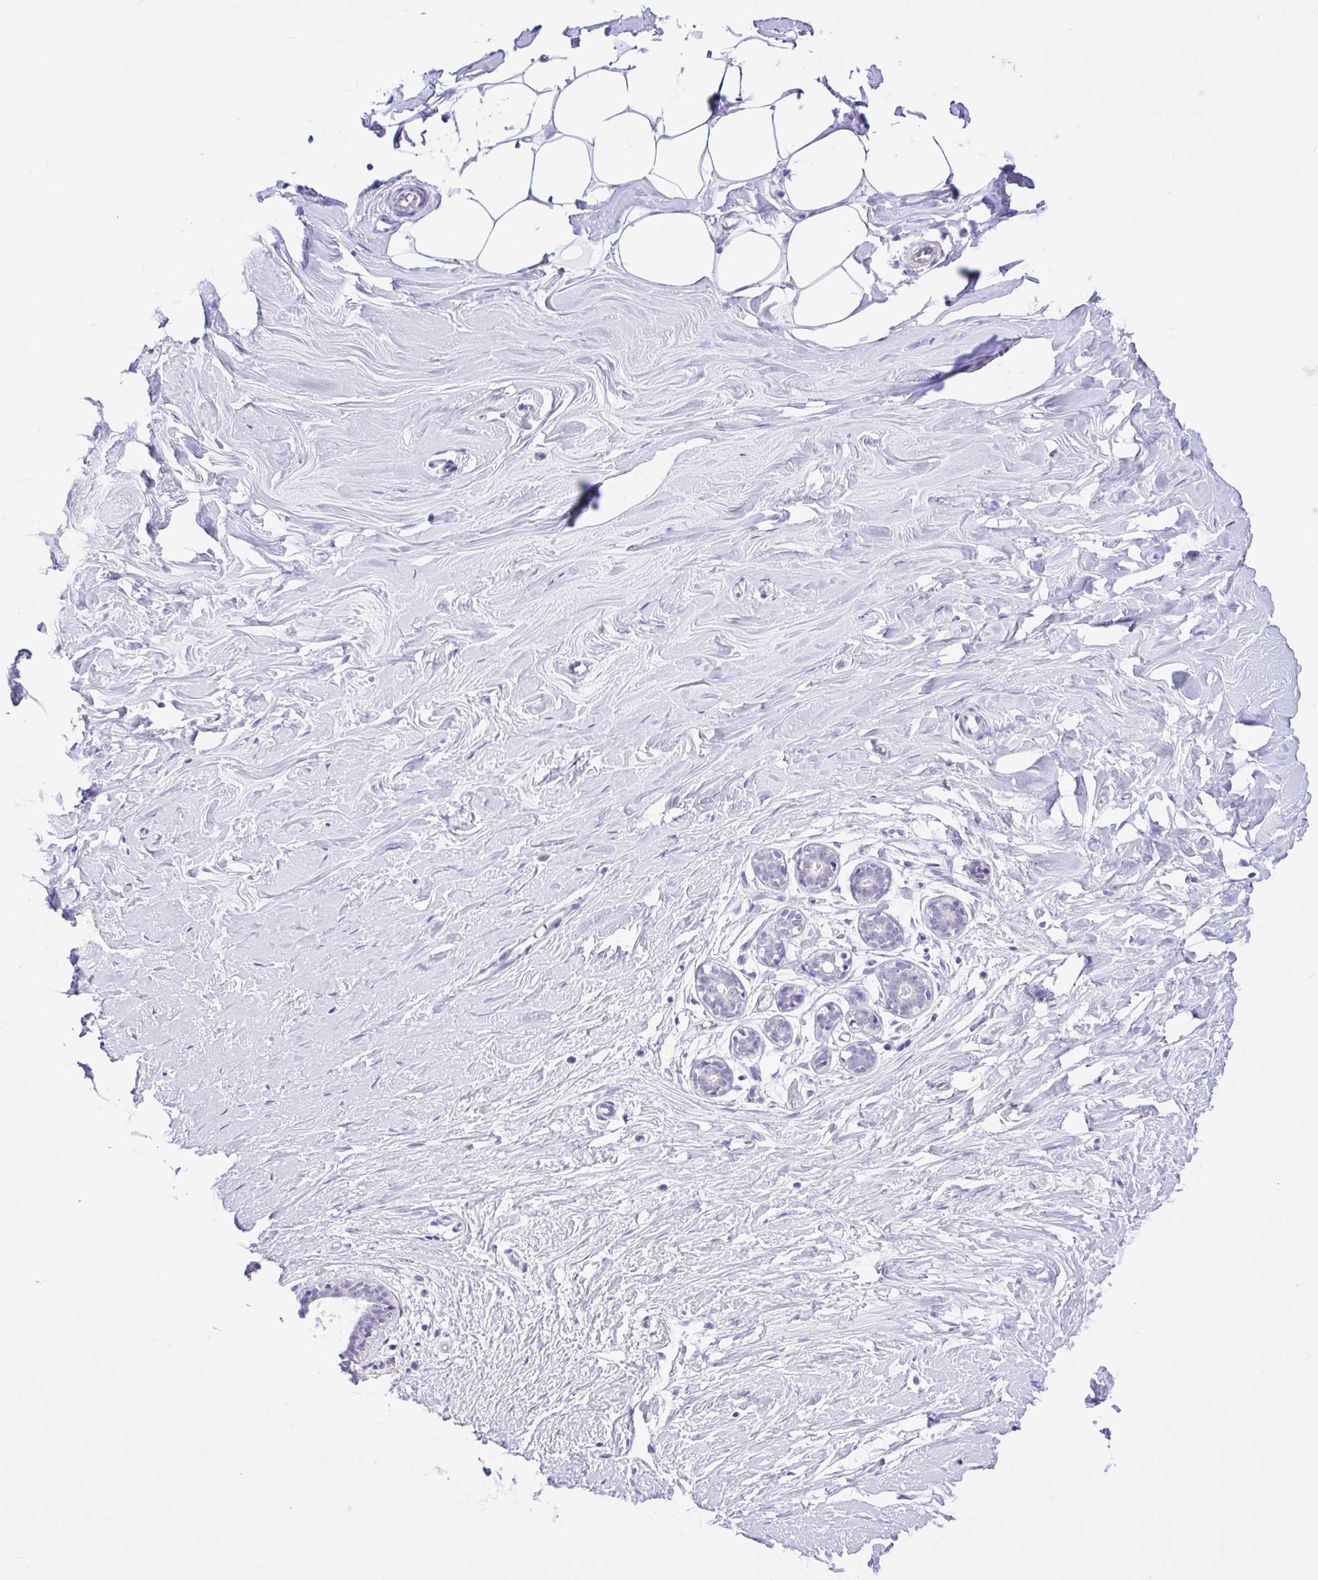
{"staining": {"intensity": "negative", "quantity": "none", "location": "none"}, "tissue": "breast", "cell_type": "Adipocytes", "image_type": "normal", "snomed": [{"axis": "morphology", "description": "Normal tissue, NOS"}, {"axis": "topography", "description": "Breast"}], "caption": "Breast stained for a protein using immunohistochemistry (IHC) demonstrates no positivity adipocytes.", "gene": "ANO4", "patient": {"sex": "female", "age": 27}}